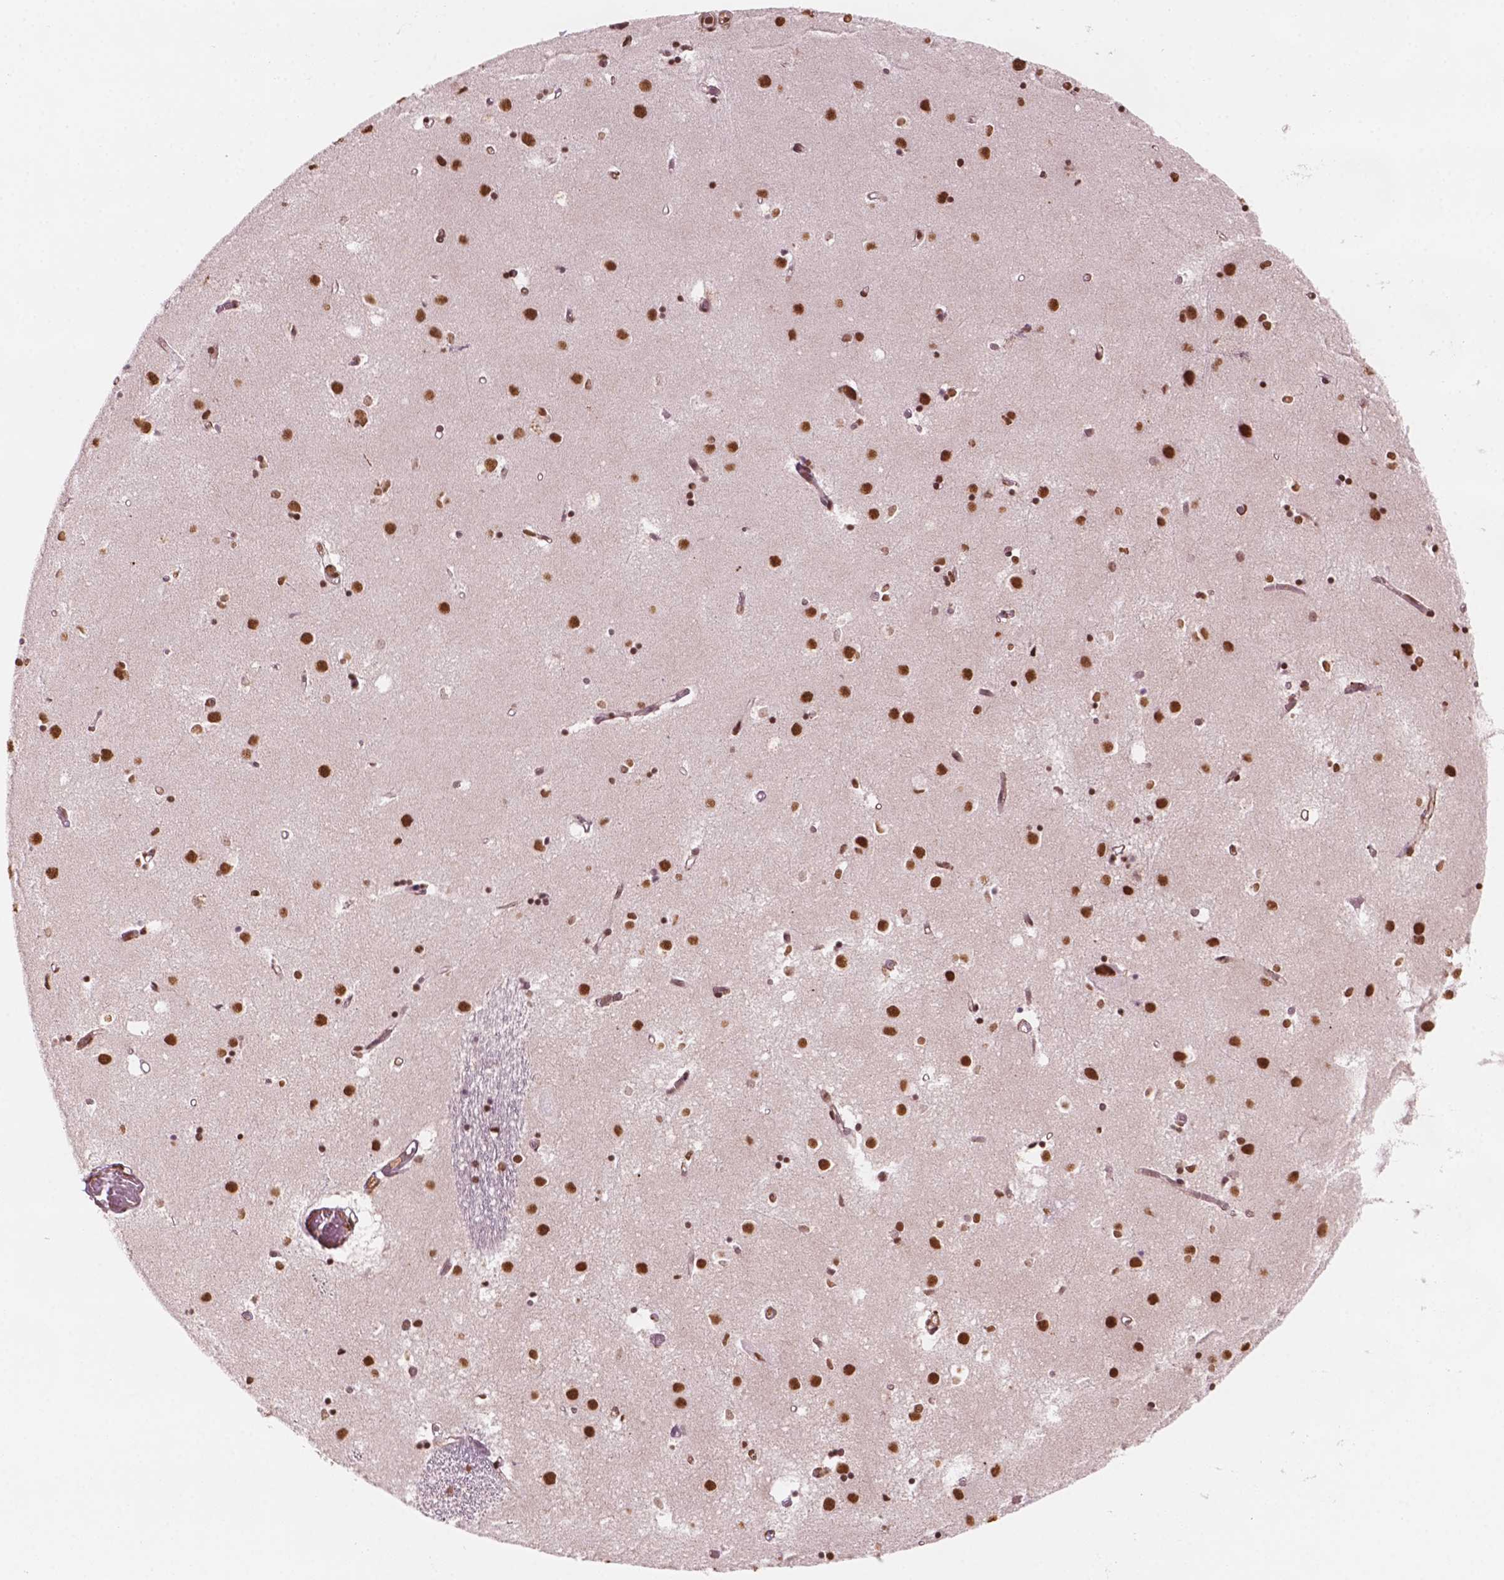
{"staining": {"intensity": "strong", "quantity": ">75%", "location": "nuclear"}, "tissue": "caudate", "cell_type": "Glial cells", "image_type": "normal", "snomed": [{"axis": "morphology", "description": "Normal tissue, NOS"}, {"axis": "topography", "description": "Lateral ventricle wall"}], "caption": "Glial cells reveal strong nuclear expression in approximately >75% of cells in normal caudate.", "gene": "GTF3C5", "patient": {"sex": "male", "age": 54}}